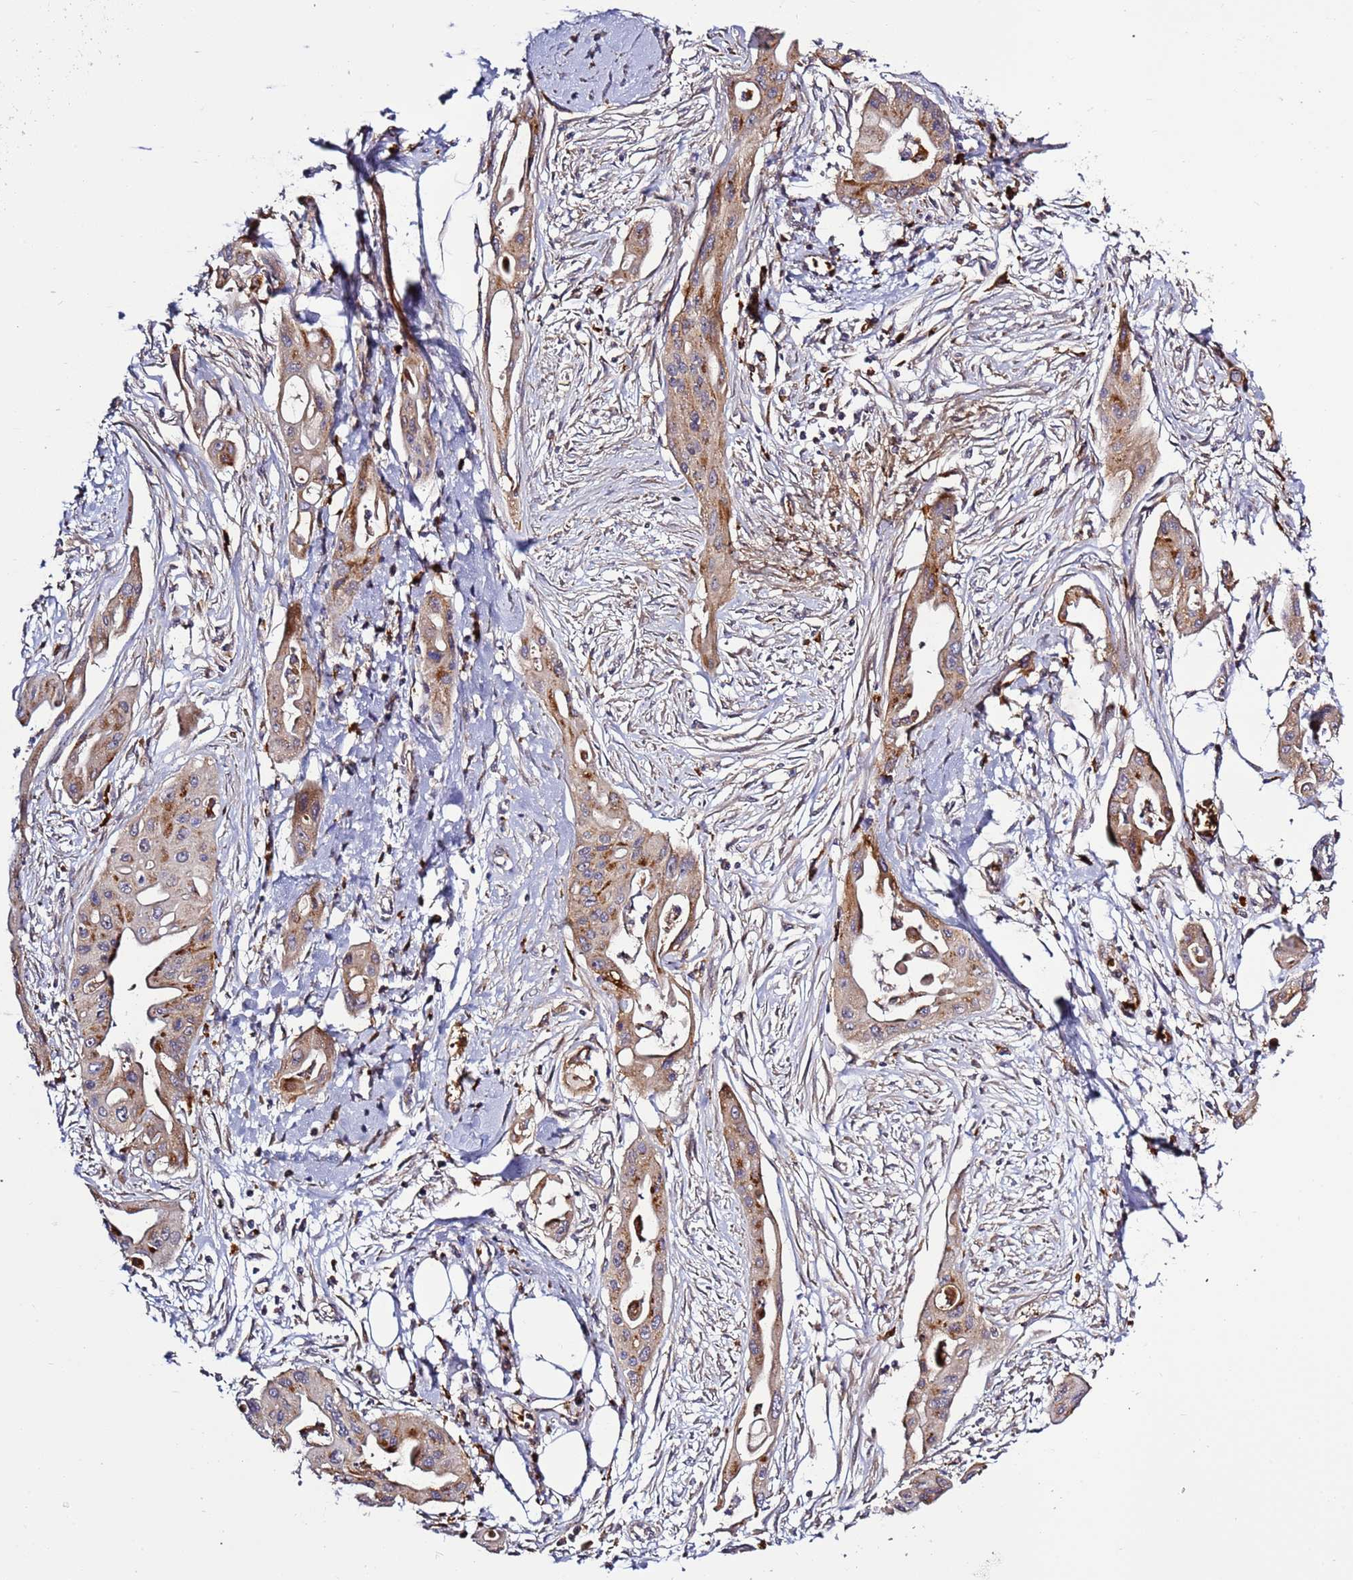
{"staining": {"intensity": "moderate", "quantity": ">75%", "location": "cytoplasmic/membranous"}, "tissue": "ovarian cancer", "cell_type": "Tumor cells", "image_type": "cancer", "snomed": [{"axis": "morphology", "description": "Cystadenocarcinoma, mucinous, NOS"}, {"axis": "topography", "description": "Ovary"}], "caption": "Immunohistochemistry (IHC) photomicrograph of human mucinous cystadenocarcinoma (ovarian) stained for a protein (brown), which displays medium levels of moderate cytoplasmic/membranous expression in approximately >75% of tumor cells.", "gene": "VPS36", "patient": {"sex": "female", "age": 70}}